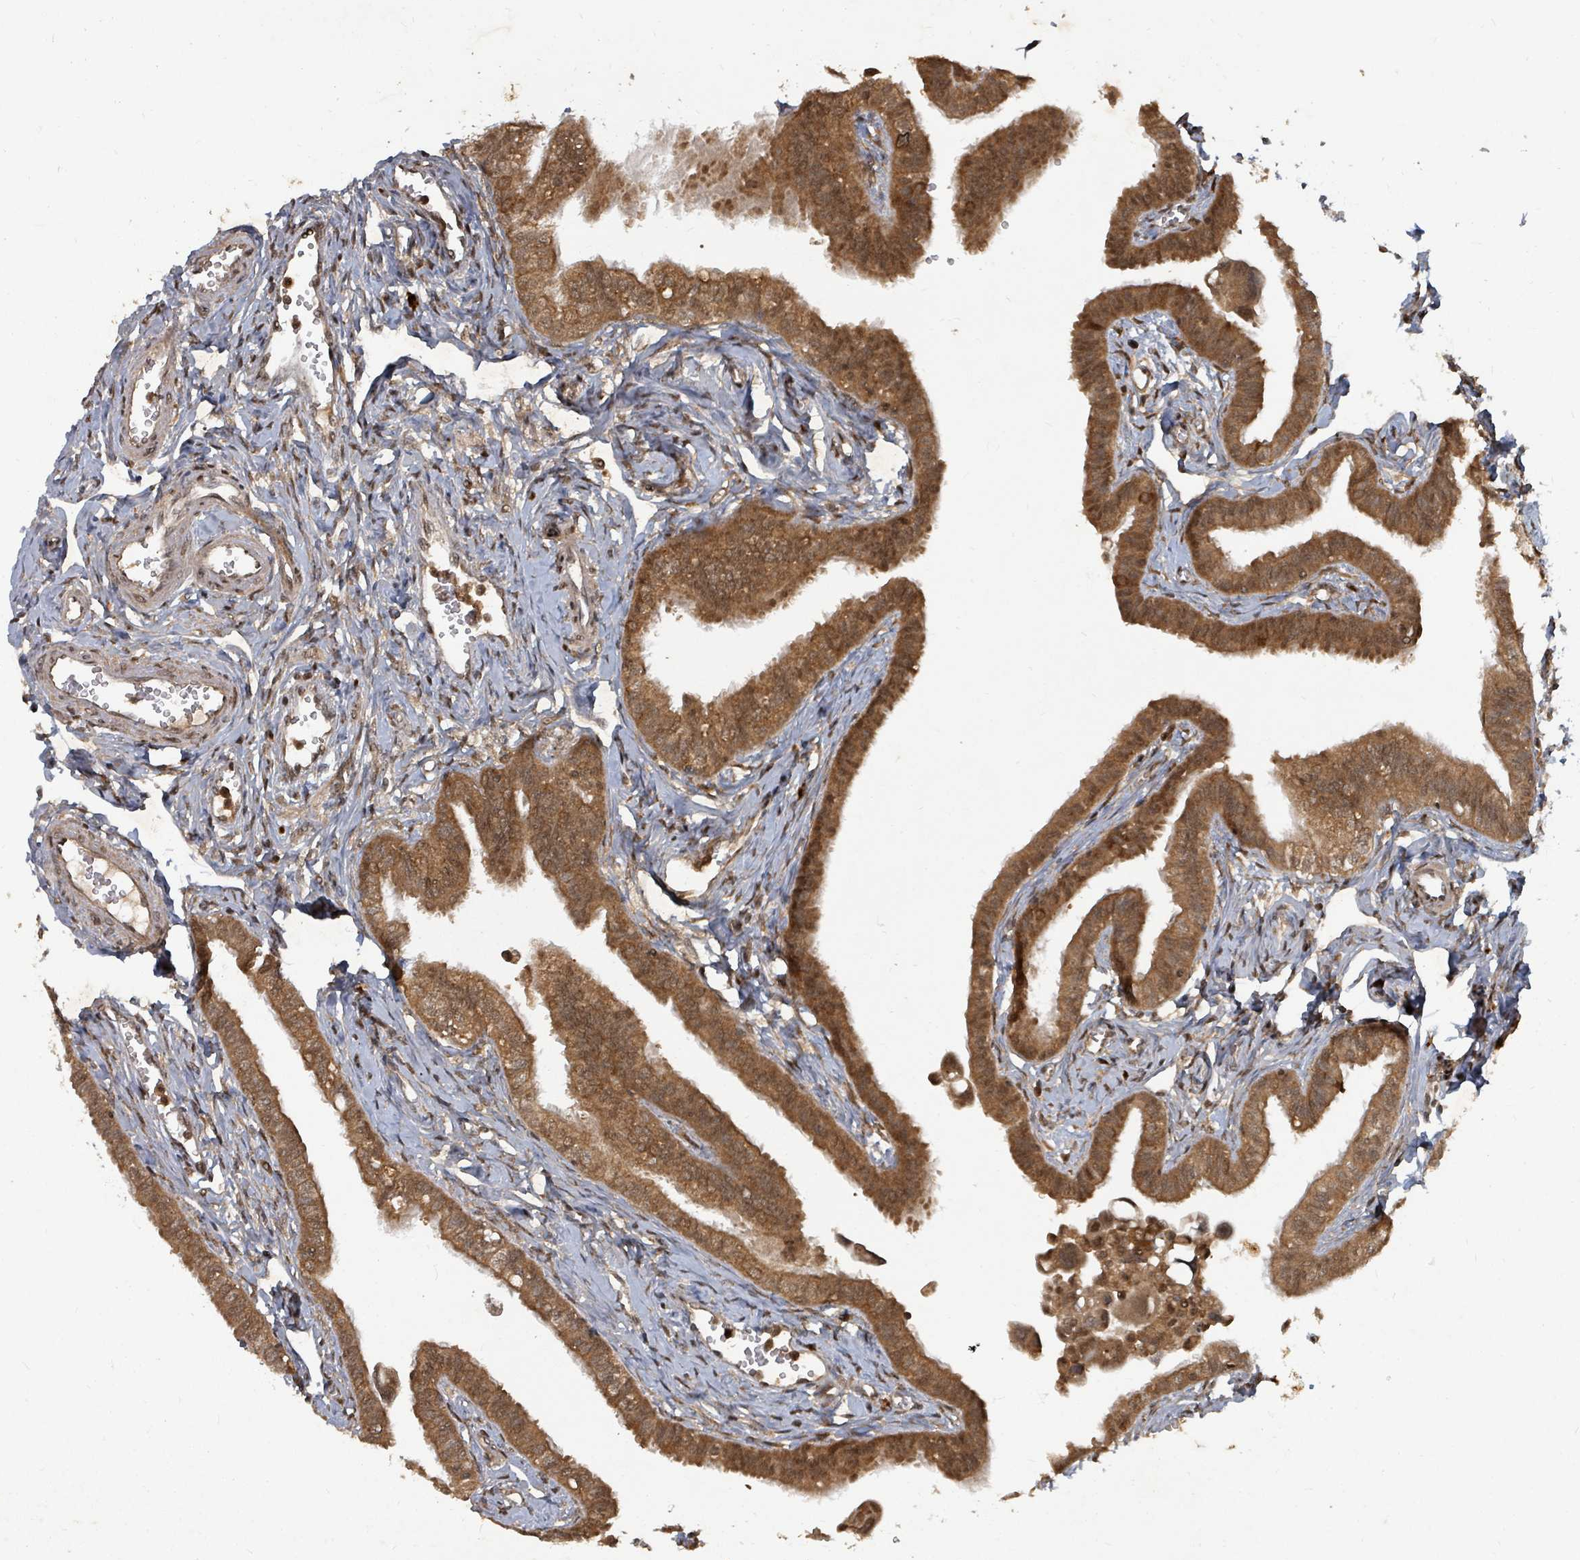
{"staining": {"intensity": "strong", "quantity": ">75%", "location": "cytoplasmic/membranous,nuclear"}, "tissue": "fallopian tube", "cell_type": "Glandular cells", "image_type": "normal", "snomed": [{"axis": "morphology", "description": "Normal tissue, NOS"}, {"axis": "morphology", "description": "Carcinoma, NOS"}, {"axis": "topography", "description": "Fallopian tube"}, {"axis": "topography", "description": "Ovary"}], "caption": "Brown immunohistochemical staining in unremarkable human fallopian tube demonstrates strong cytoplasmic/membranous,nuclear positivity in about >75% of glandular cells.", "gene": "KDM4E", "patient": {"sex": "female", "age": 59}}